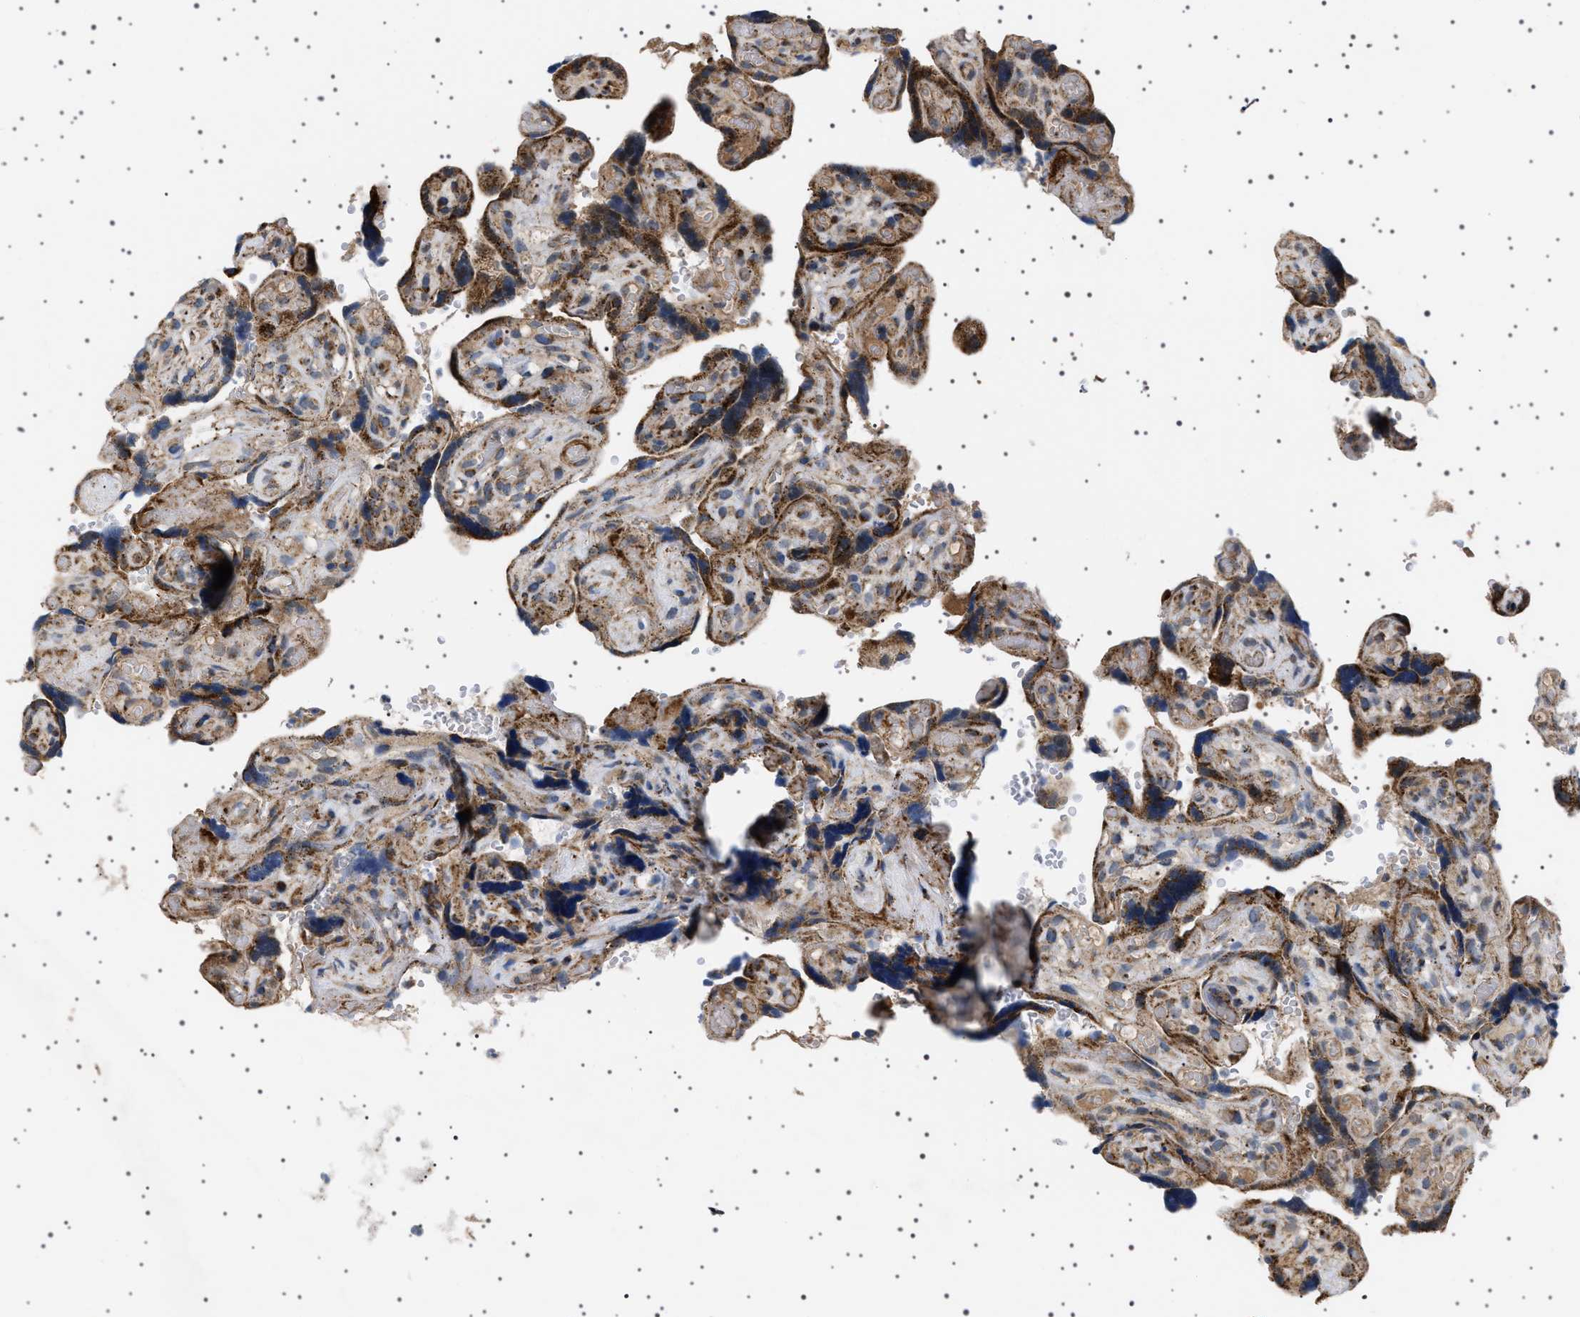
{"staining": {"intensity": "weak", "quantity": ">75%", "location": "cytoplasmic/membranous"}, "tissue": "placenta", "cell_type": "Decidual cells", "image_type": "normal", "snomed": [{"axis": "morphology", "description": "Normal tissue, NOS"}, {"axis": "topography", "description": "Placenta"}], "caption": "Immunohistochemistry photomicrograph of normal placenta: human placenta stained using immunohistochemistry (IHC) exhibits low levels of weak protein expression localized specifically in the cytoplasmic/membranous of decidual cells, appearing as a cytoplasmic/membranous brown color.", "gene": "UBXN8", "patient": {"sex": "female", "age": 30}}